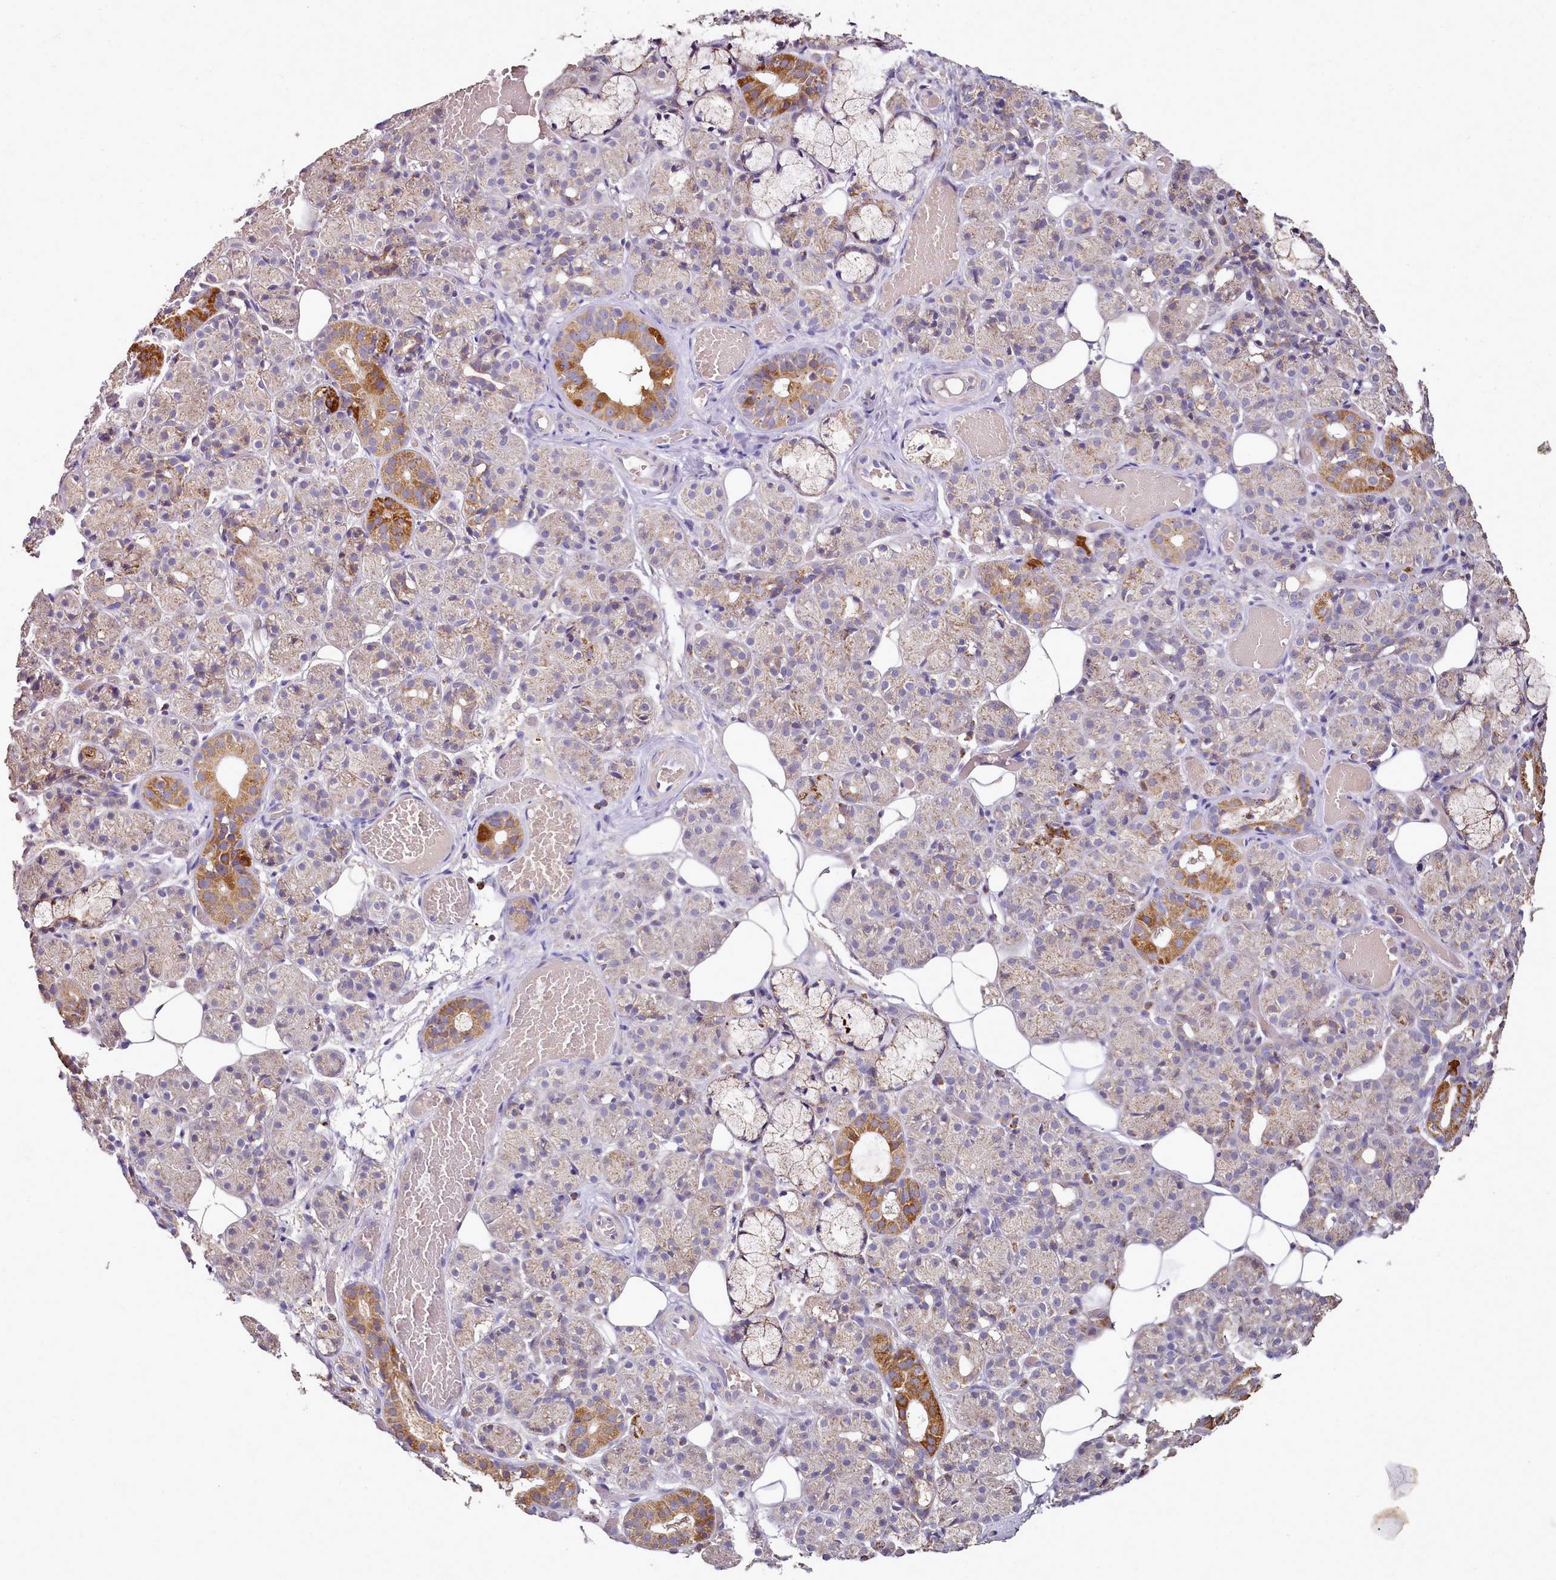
{"staining": {"intensity": "strong", "quantity": "<25%", "location": "cytoplasmic/membranous"}, "tissue": "salivary gland", "cell_type": "Glandular cells", "image_type": "normal", "snomed": [{"axis": "morphology", "description": "Normal tissue, NOS"}, {"axis": "topography", "description": "Salivary gland"}], "caption": "Salivary gland stained for a protein (brown) demonstrates strong cytoplasmic/membranous positive staining in about <25% of glandular cells.", "gene": "ACSS1", "patient": {"sex": "male", "age": 63}}